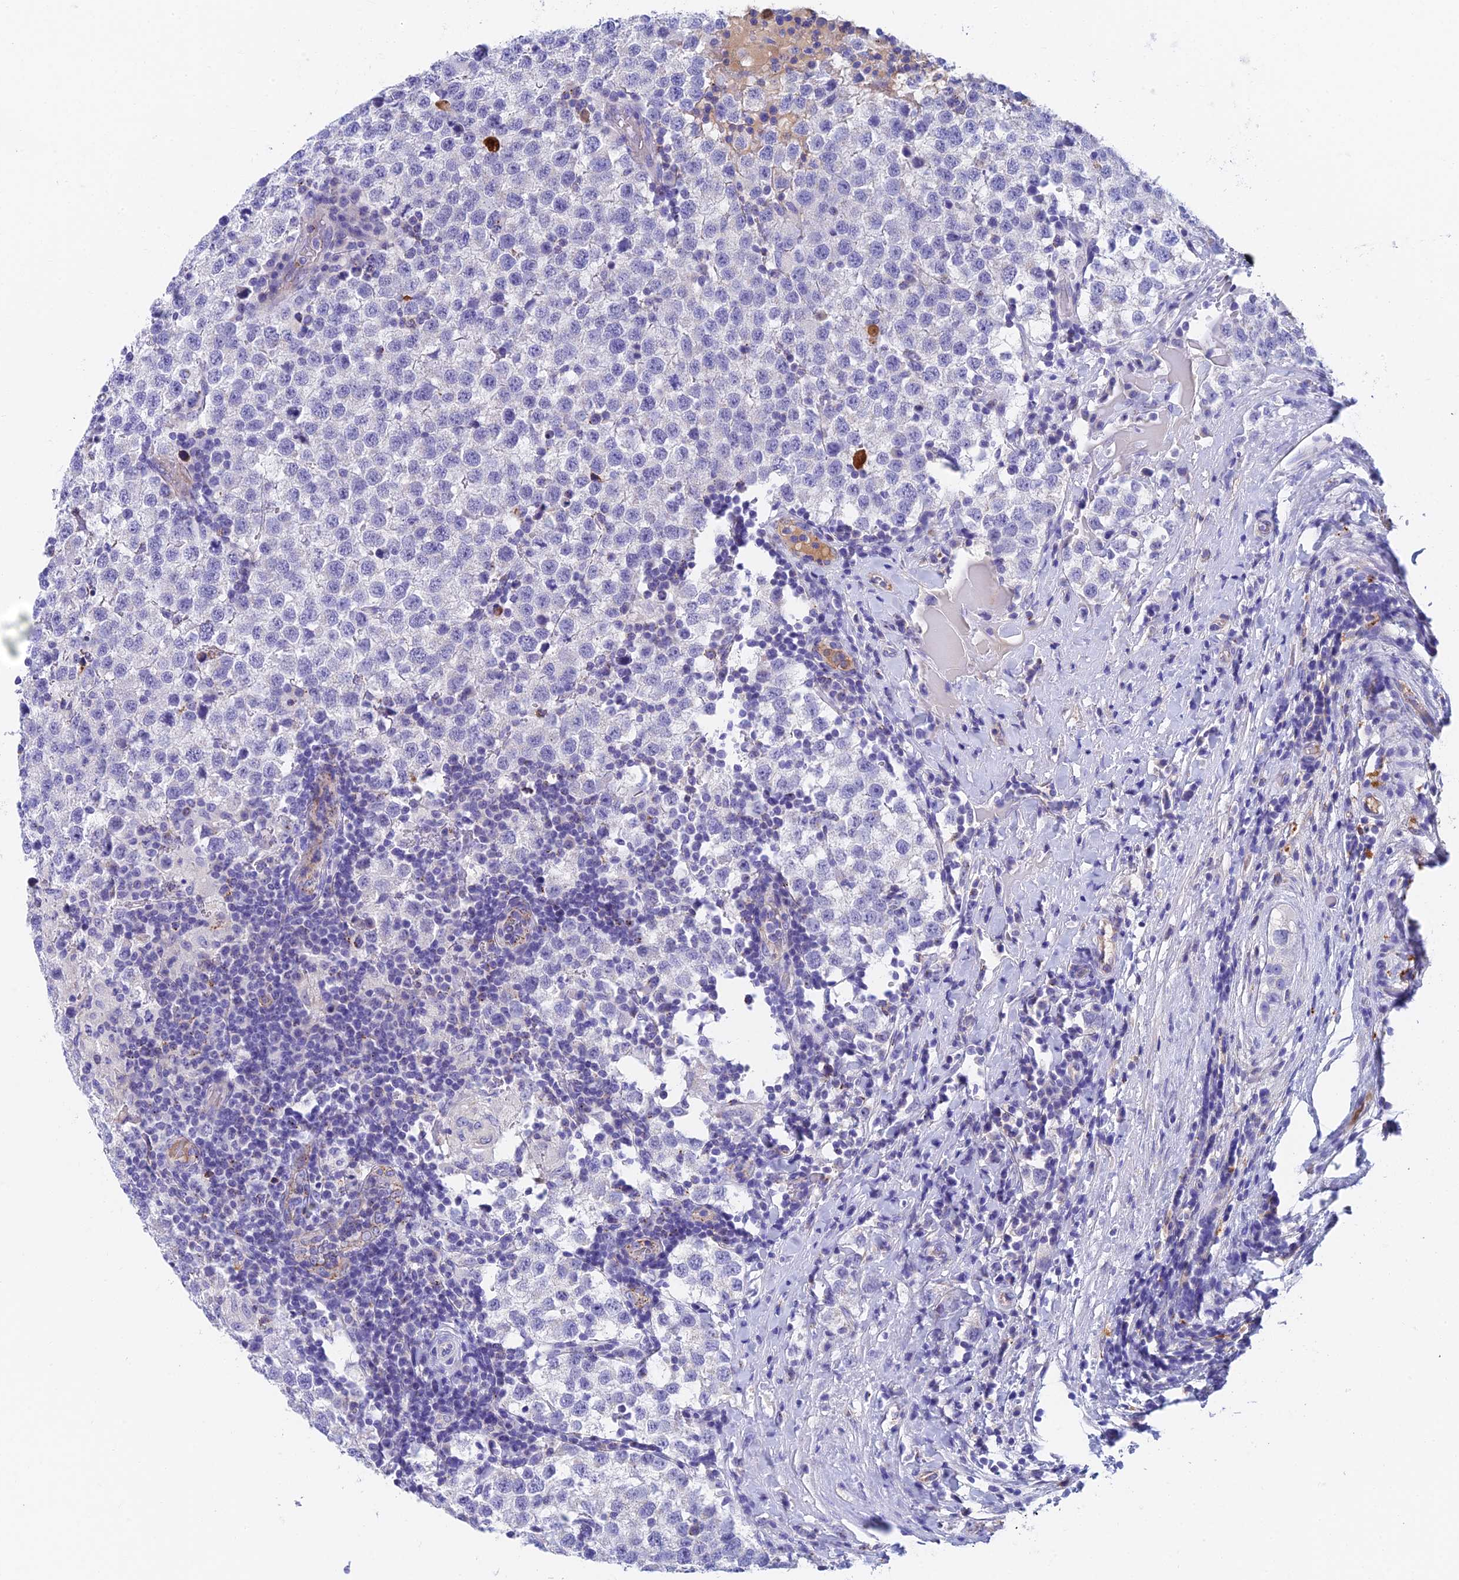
{"staining": {"intensity": "negative", "quantity": "none", "location": "none"}, "tissue": "testis cancer", "cell_type": "Tumor cells", "image_type": "cancer", "snomed": [{"axis": "morphology", "description": "Seminoma, NOS"}, {"axis": "topography", "description": "Testis"}], "caption": "Seminoma (testis) was stained to show a protein in brown. There is no significant expression in tumor cells.", "gene": "ADAMTS13", "patient": {"sex": "male", "age": 34}}